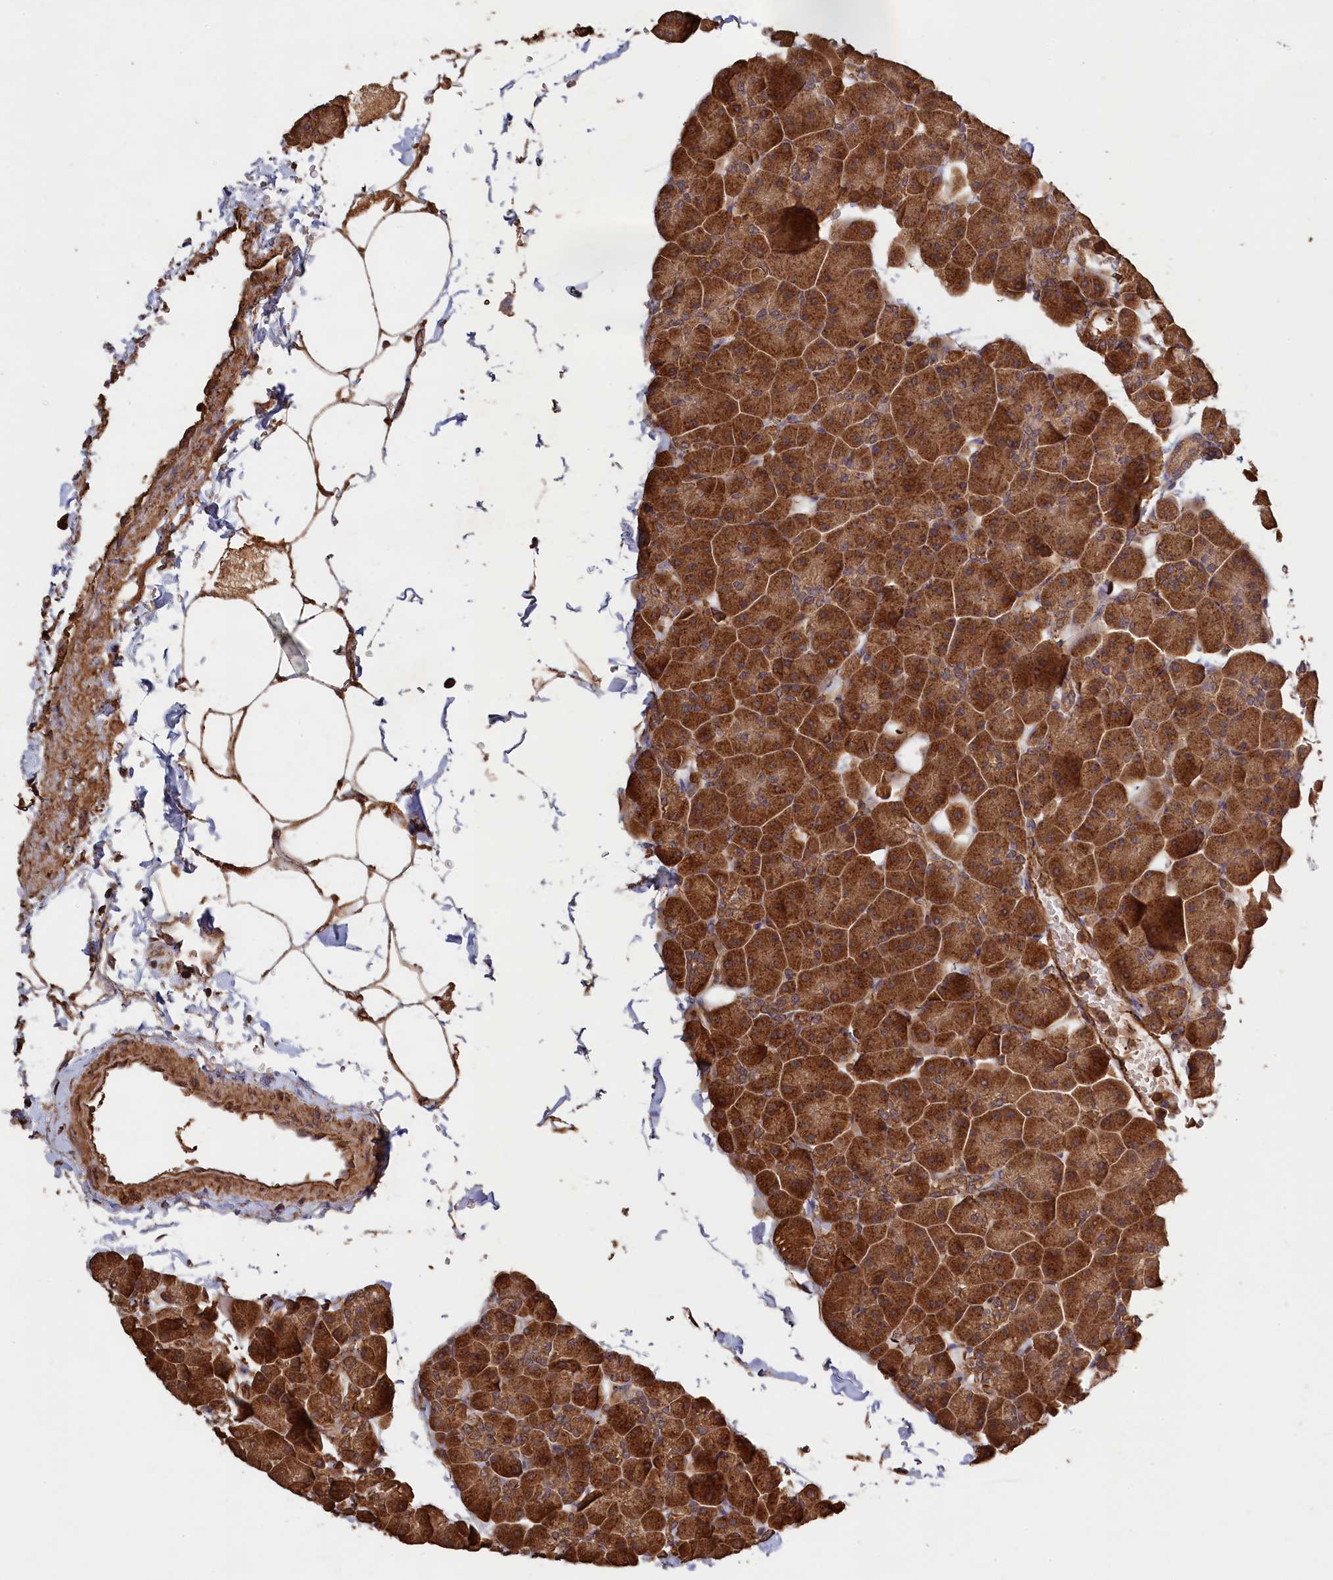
{"staining": {"intensity": "strong", "quantity": ">75%", "location": "cytoplasmic/membranous"}, "tissue": "pancreas", "cell_type": "Exocrine glandular cells", "image_type": "normal", "snomed": [{"axis": "morphology", "description": "Normal tissue, NOS"}, {"axis": "topography", "description": "Pancreas"}], "caption": "Exocrine glandular cells demonstrate strong cytoplasmic/membranous expression in about >75% of cells in unremarkable pancreas. (DAB IHC with brightfield microscopy, high magnification).", "gene": "SNX33", "patient": {"sex": "male", "age": 35}}